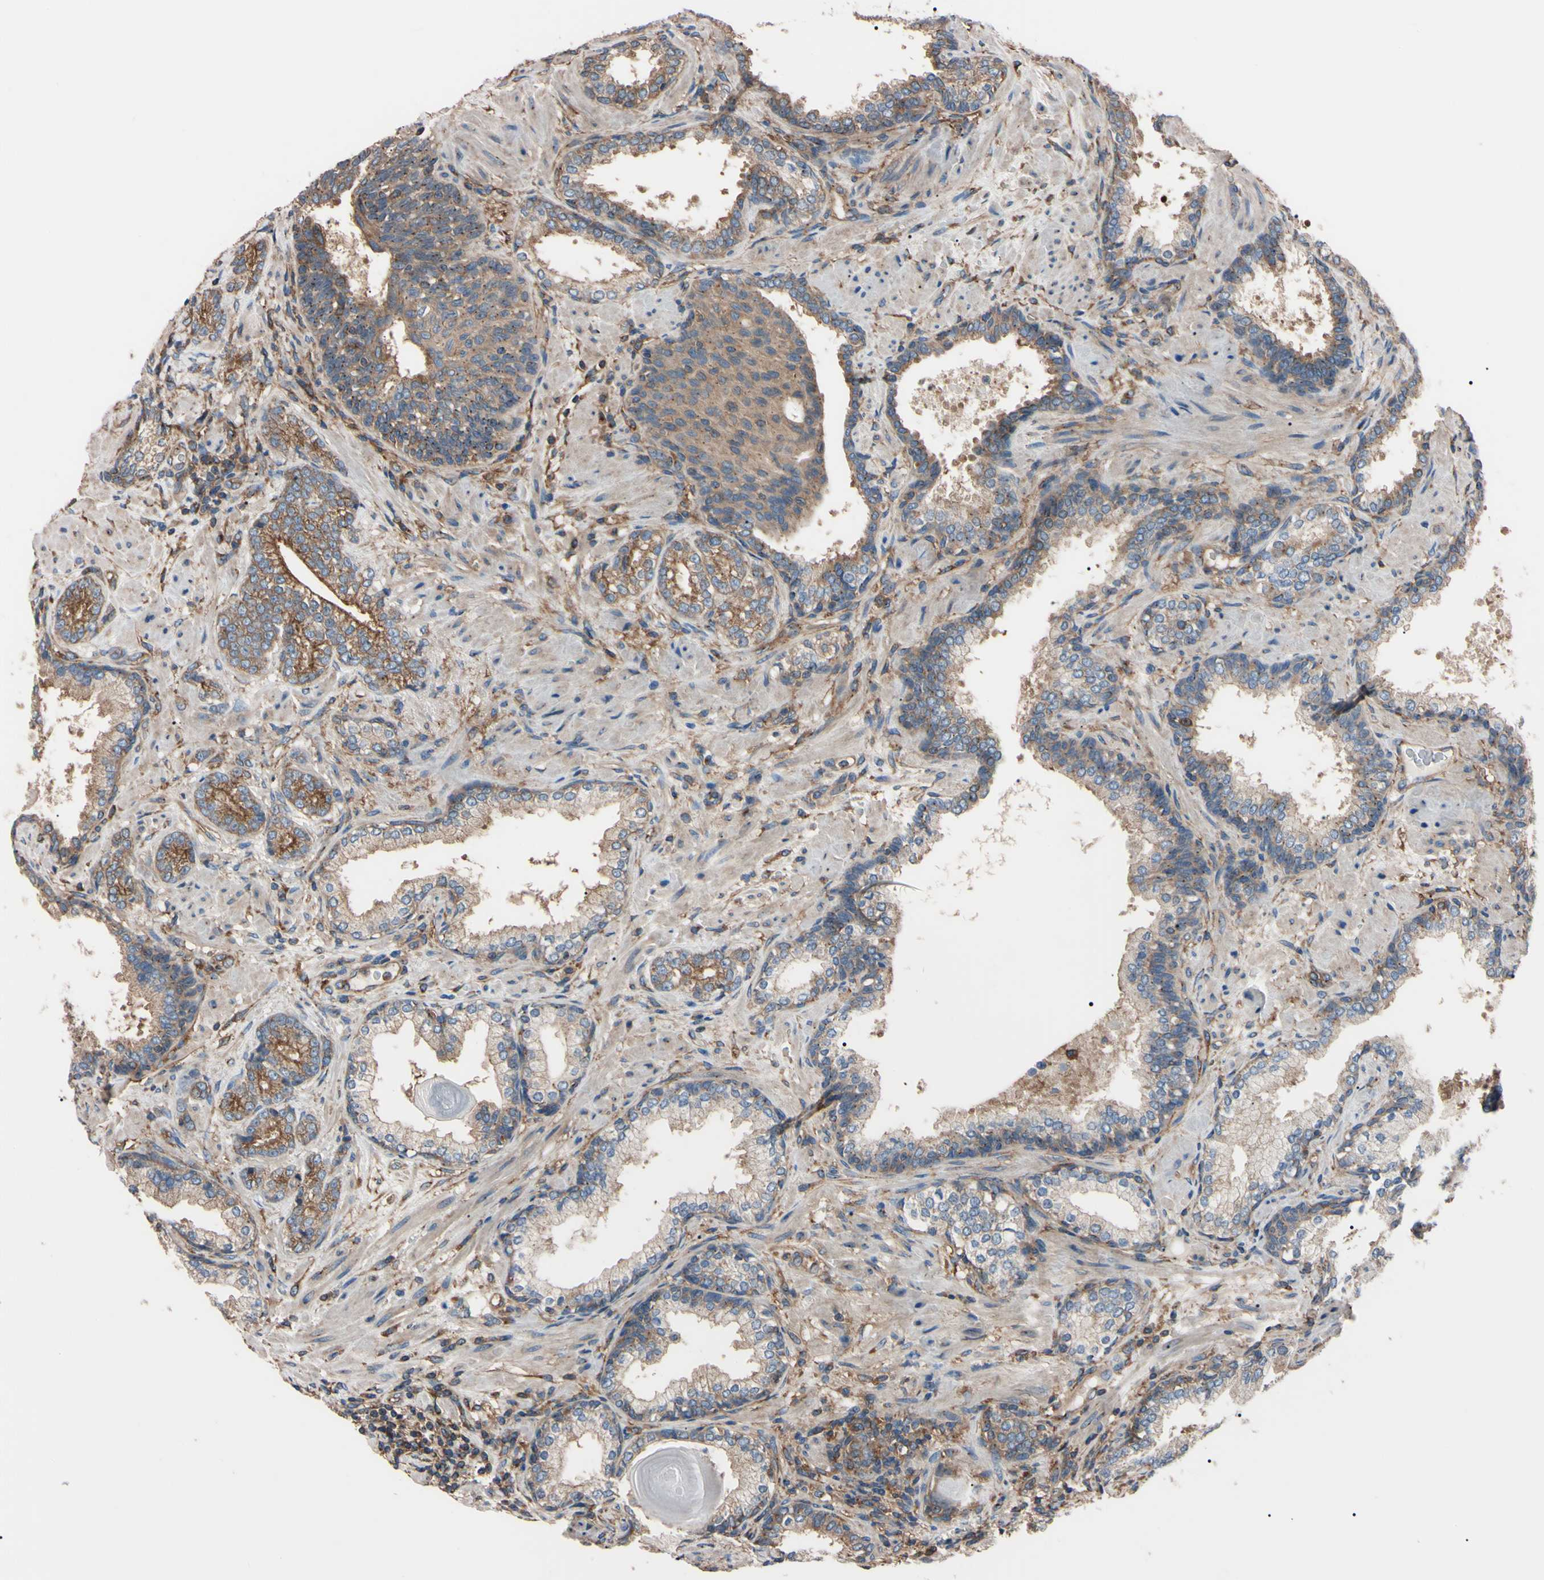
{"staining": {"intensity": "moderate", "quantity": ">75%", "location": "cytoplasmic/membranous"}, "tissue": "prostate cancer", "cell_type": "Tumor cells", "image_type": "cancer", "snomed": [{"axis": "morphology", "description": "Adenocarcinoma, High grade"}, {"axis": "topography", "description": "Prostate"}], "caption": "Immunohistochemistry of prostate cancer exhibits medium levels of moderate cytoplasmic/membranous expression in about >75% of tumor cells. Using DAB (brown) and hematoxylin (blue) stains, captured at high magnification using brightfield microscopy.", "gene": "PRKACA", "patient": {"sex": "male", "age": 61}}